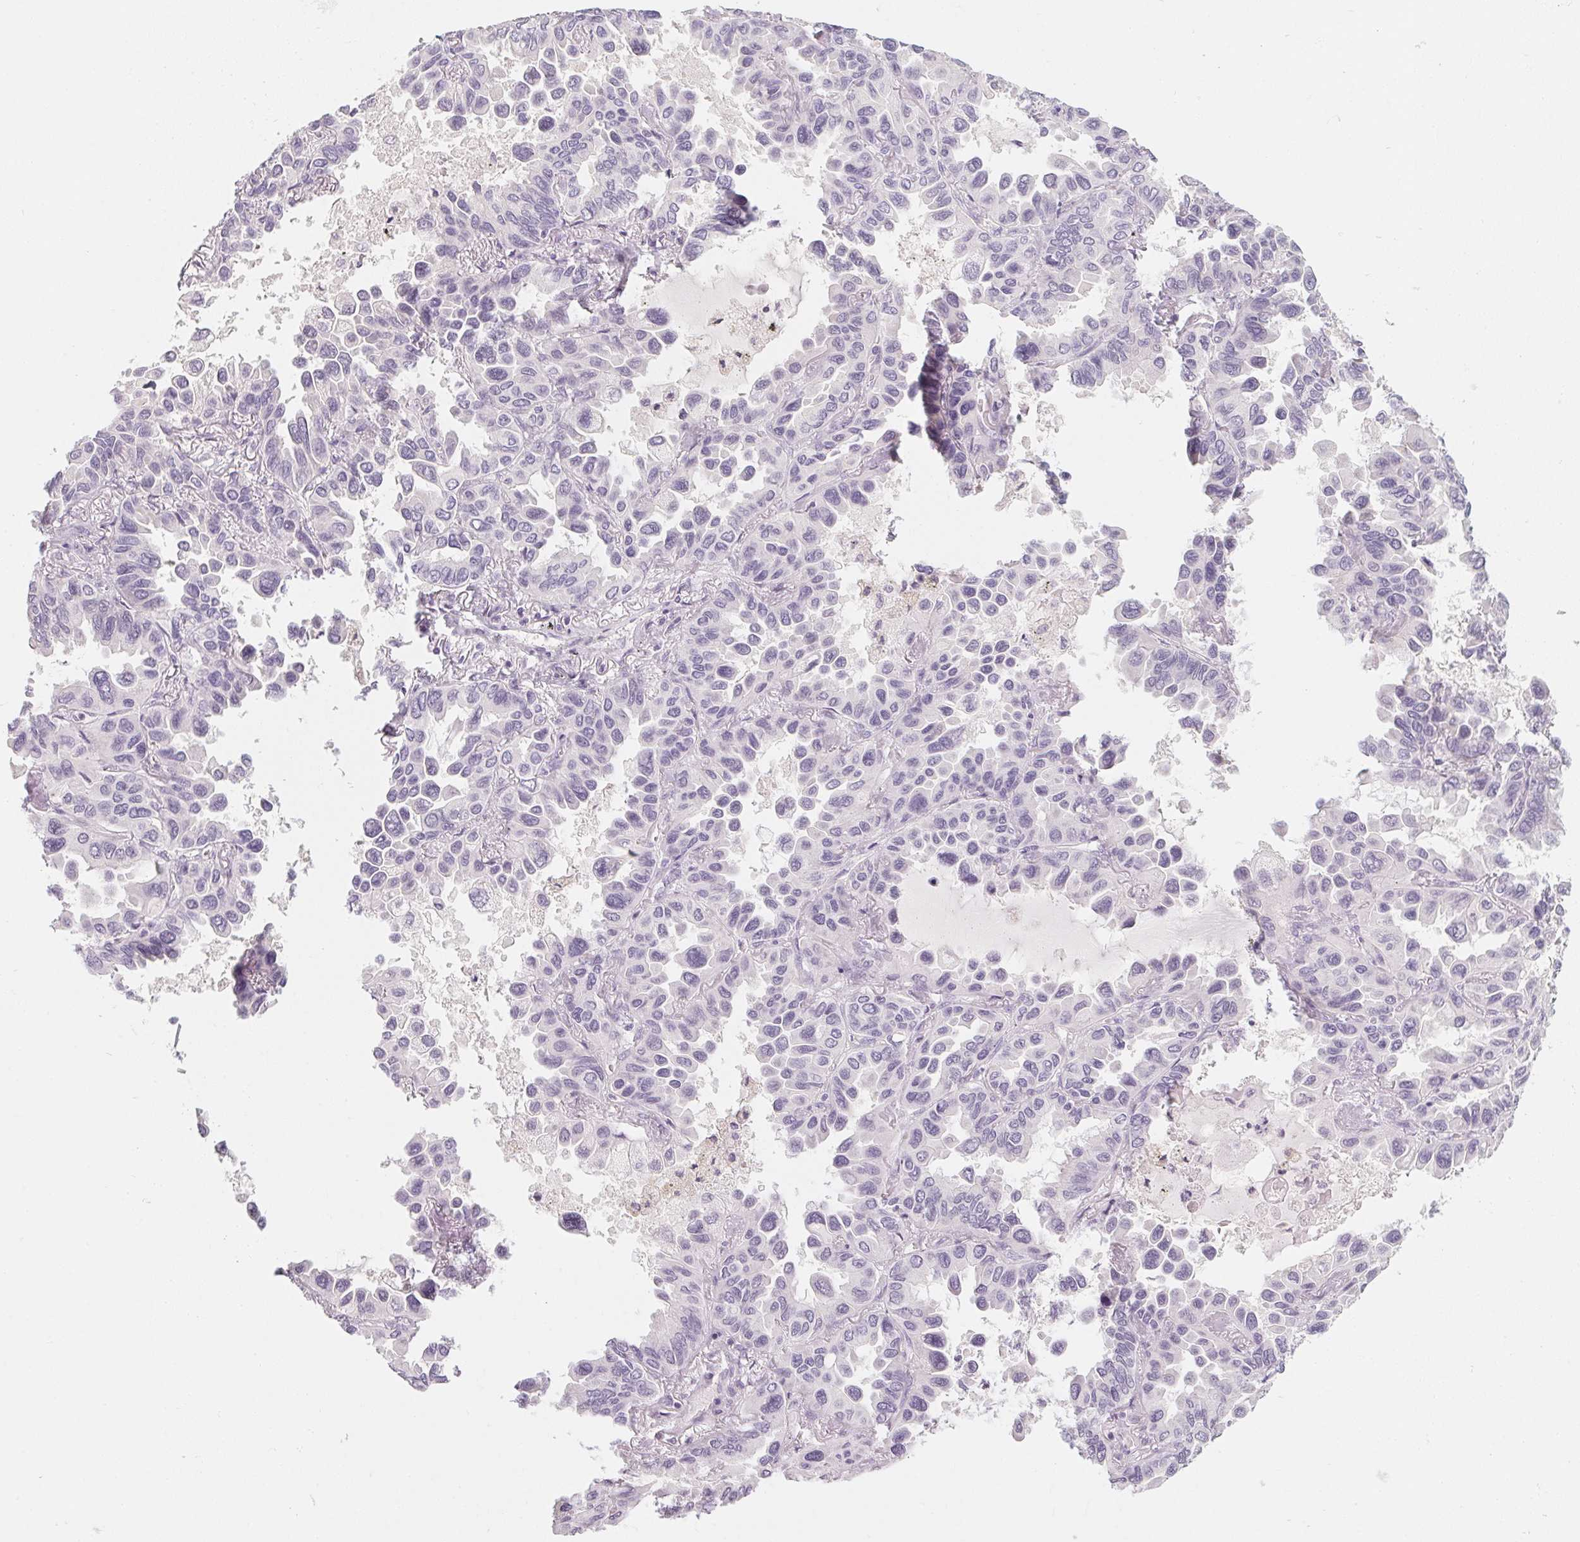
{"staining": {"intensity": "negative", "quantity": "none", "location": "none"}, "tissue": "lung cancer", "cell_type": "Tumor cells", "image_type": "cancer", "snomed": [{"axis": "morphology", "description": "Adenocarcinoma, NOS"}, {"axis": "topography", "description": "Lung"}], "caption": "There is no significant positivity in tumor cells of lung adenocarcinoma.", "gene": "CAPZA3", "patient": {"sex": "male", "age": 64}}